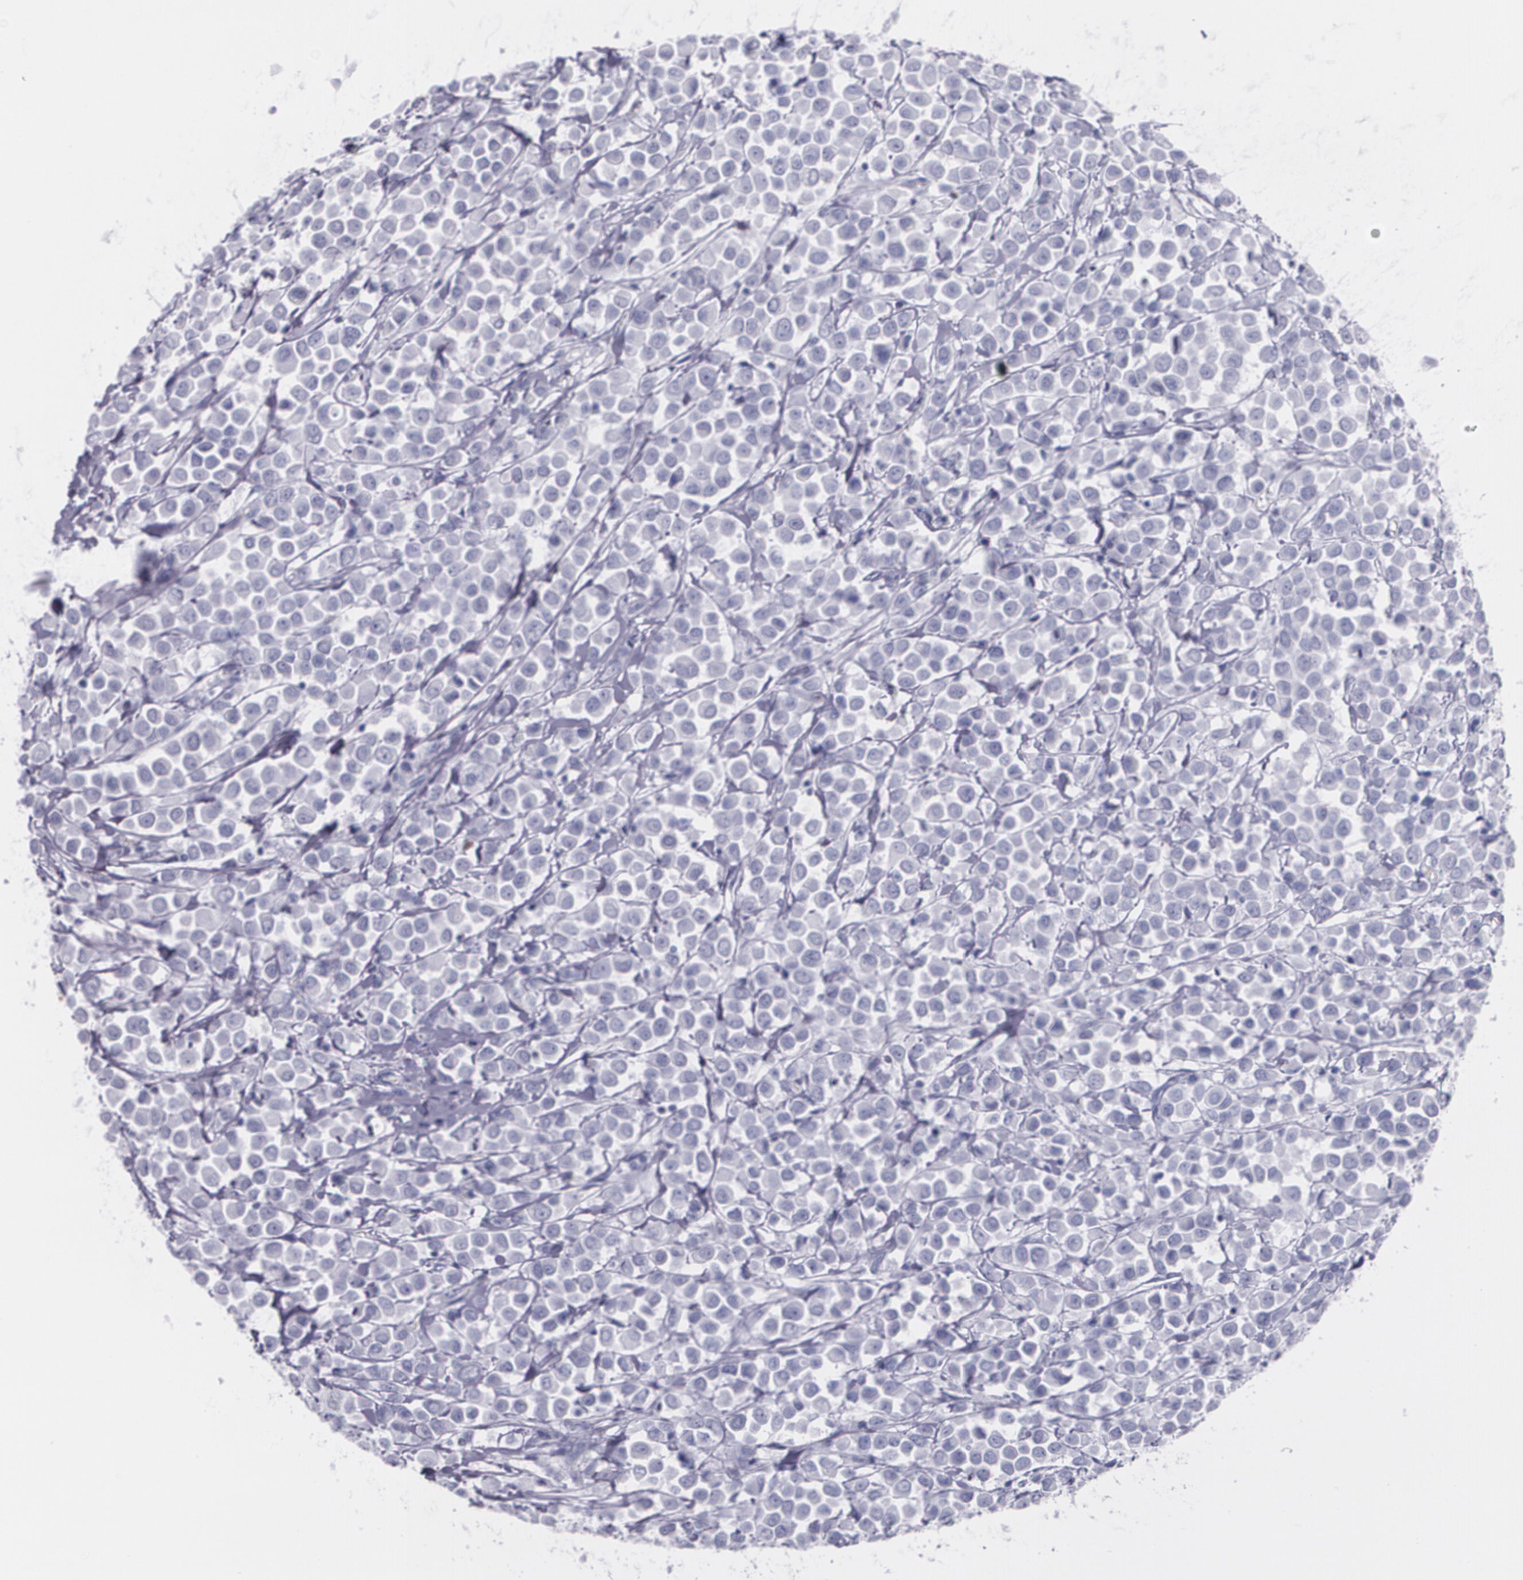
{"staining": {"intensity": "negative", "quantity": "none", "location": "none"}, "tissue": "breast cancer", "cell_type": "Tumor cells", "image_type": "cancer", "snomed": [{"axis": "morphology", "description": "Duct carcinoma"}, {"axis": "topography", "description": "Breast"}], "caption": "This is a photomicrograph of immunohistochemistry staining of breast cancer, which shows no expression in tumor cells.", "gene": "TP53", "patient": {"sex": "female", "age": 61}}